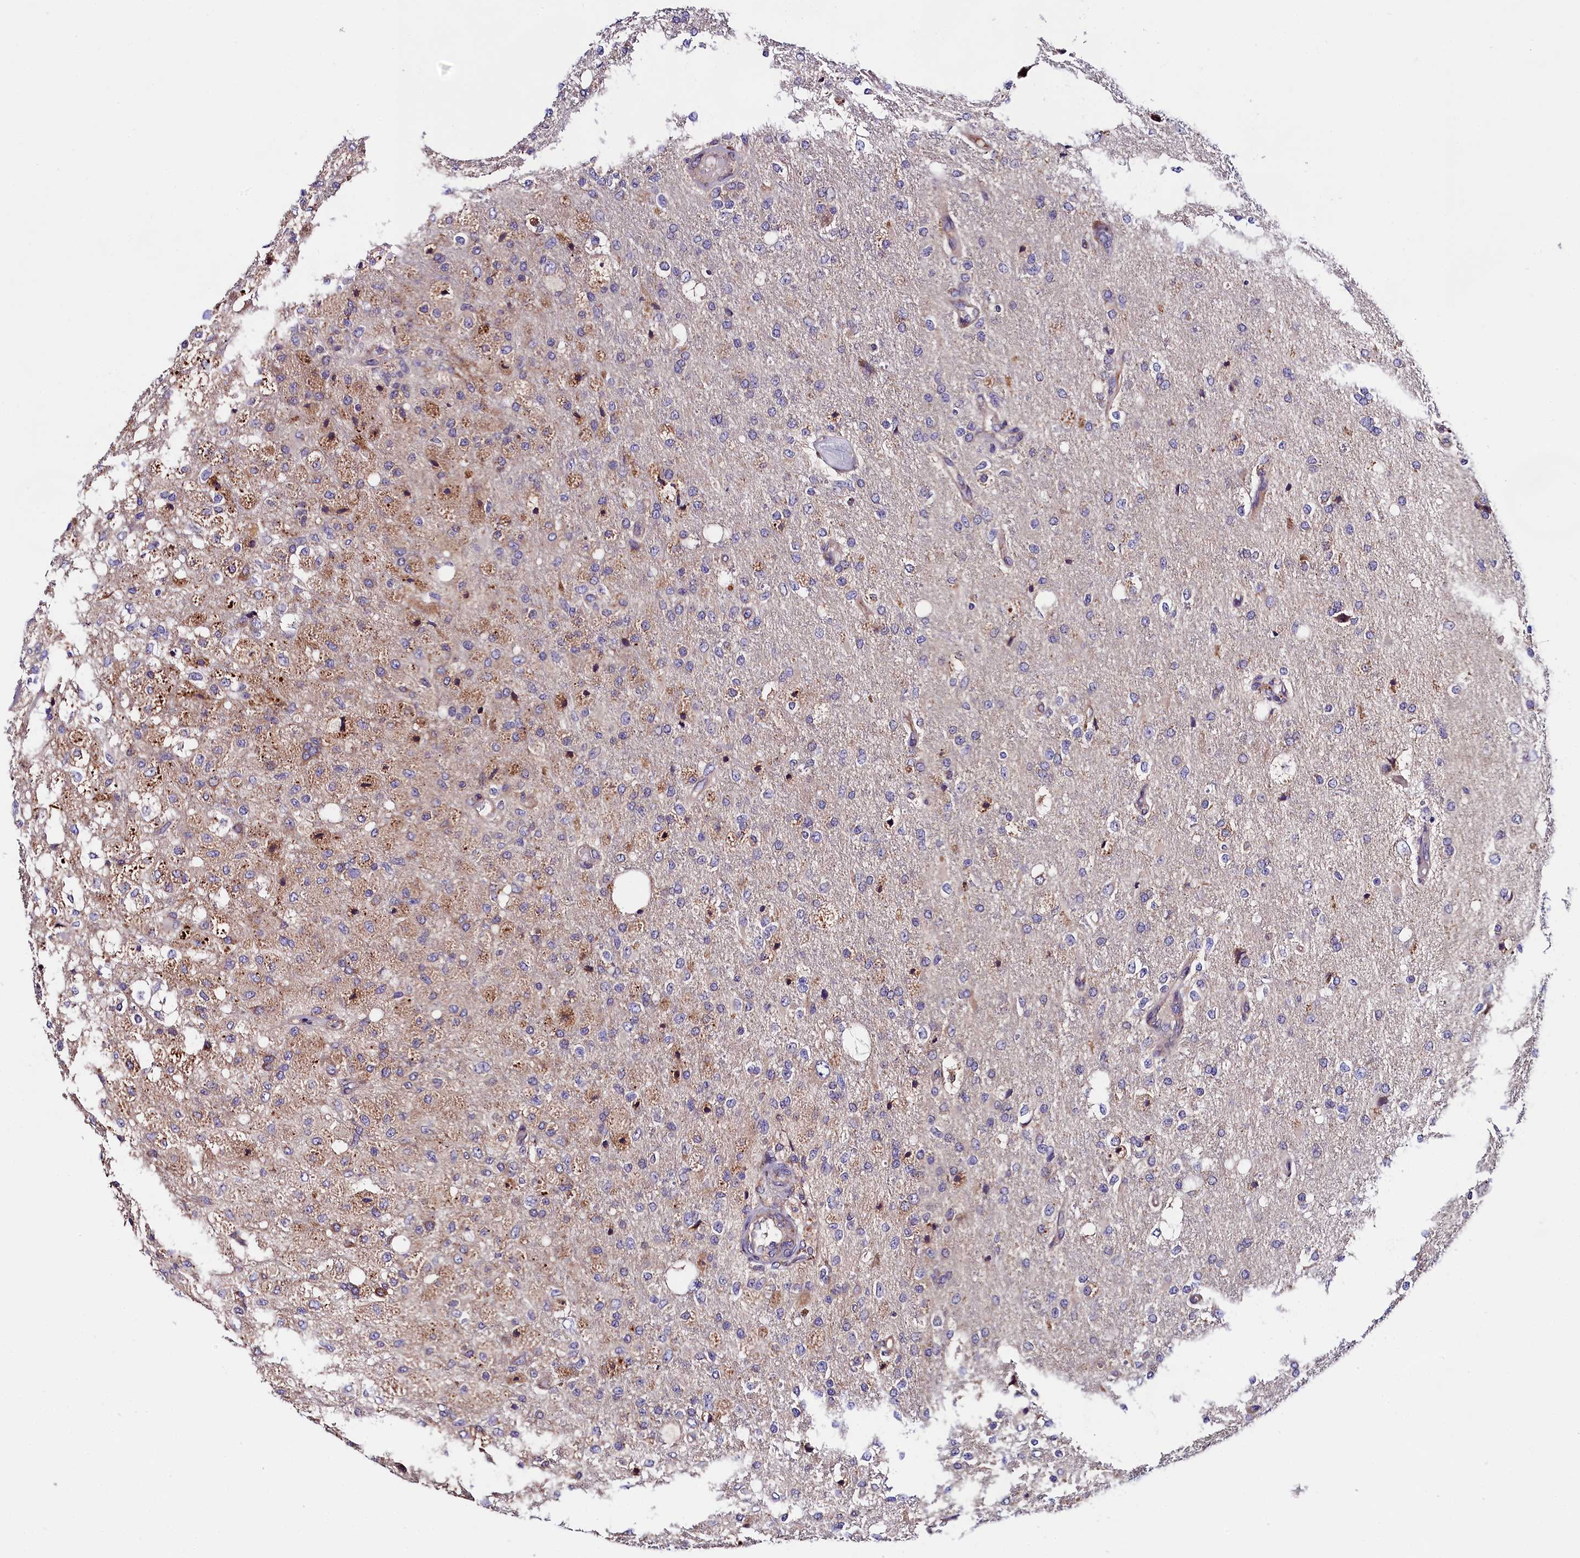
{"staining": {"intensity": "weak", "quantity": "25%-75%", "location": "cytoplasmic/membranous"}, "tissue": "glioma", "cell_type": "Tumor cells", "image_type": "cancer", "snomed": [{"axis": "morphology", "description": "Normal tissue, NOS"}, {"axis": "morphology", "description": "Glioma, malignant, High grade"}, {"axis": "topography", "description": "Cerebral cortex"}], "caption": "A brown stain highlights weak cytoplasmic/membranous staining of a protein in malignant glioma (high-grade) tumor cells.", "gene": "SPG11", "patient": {"sex": "male", "age": 77}}